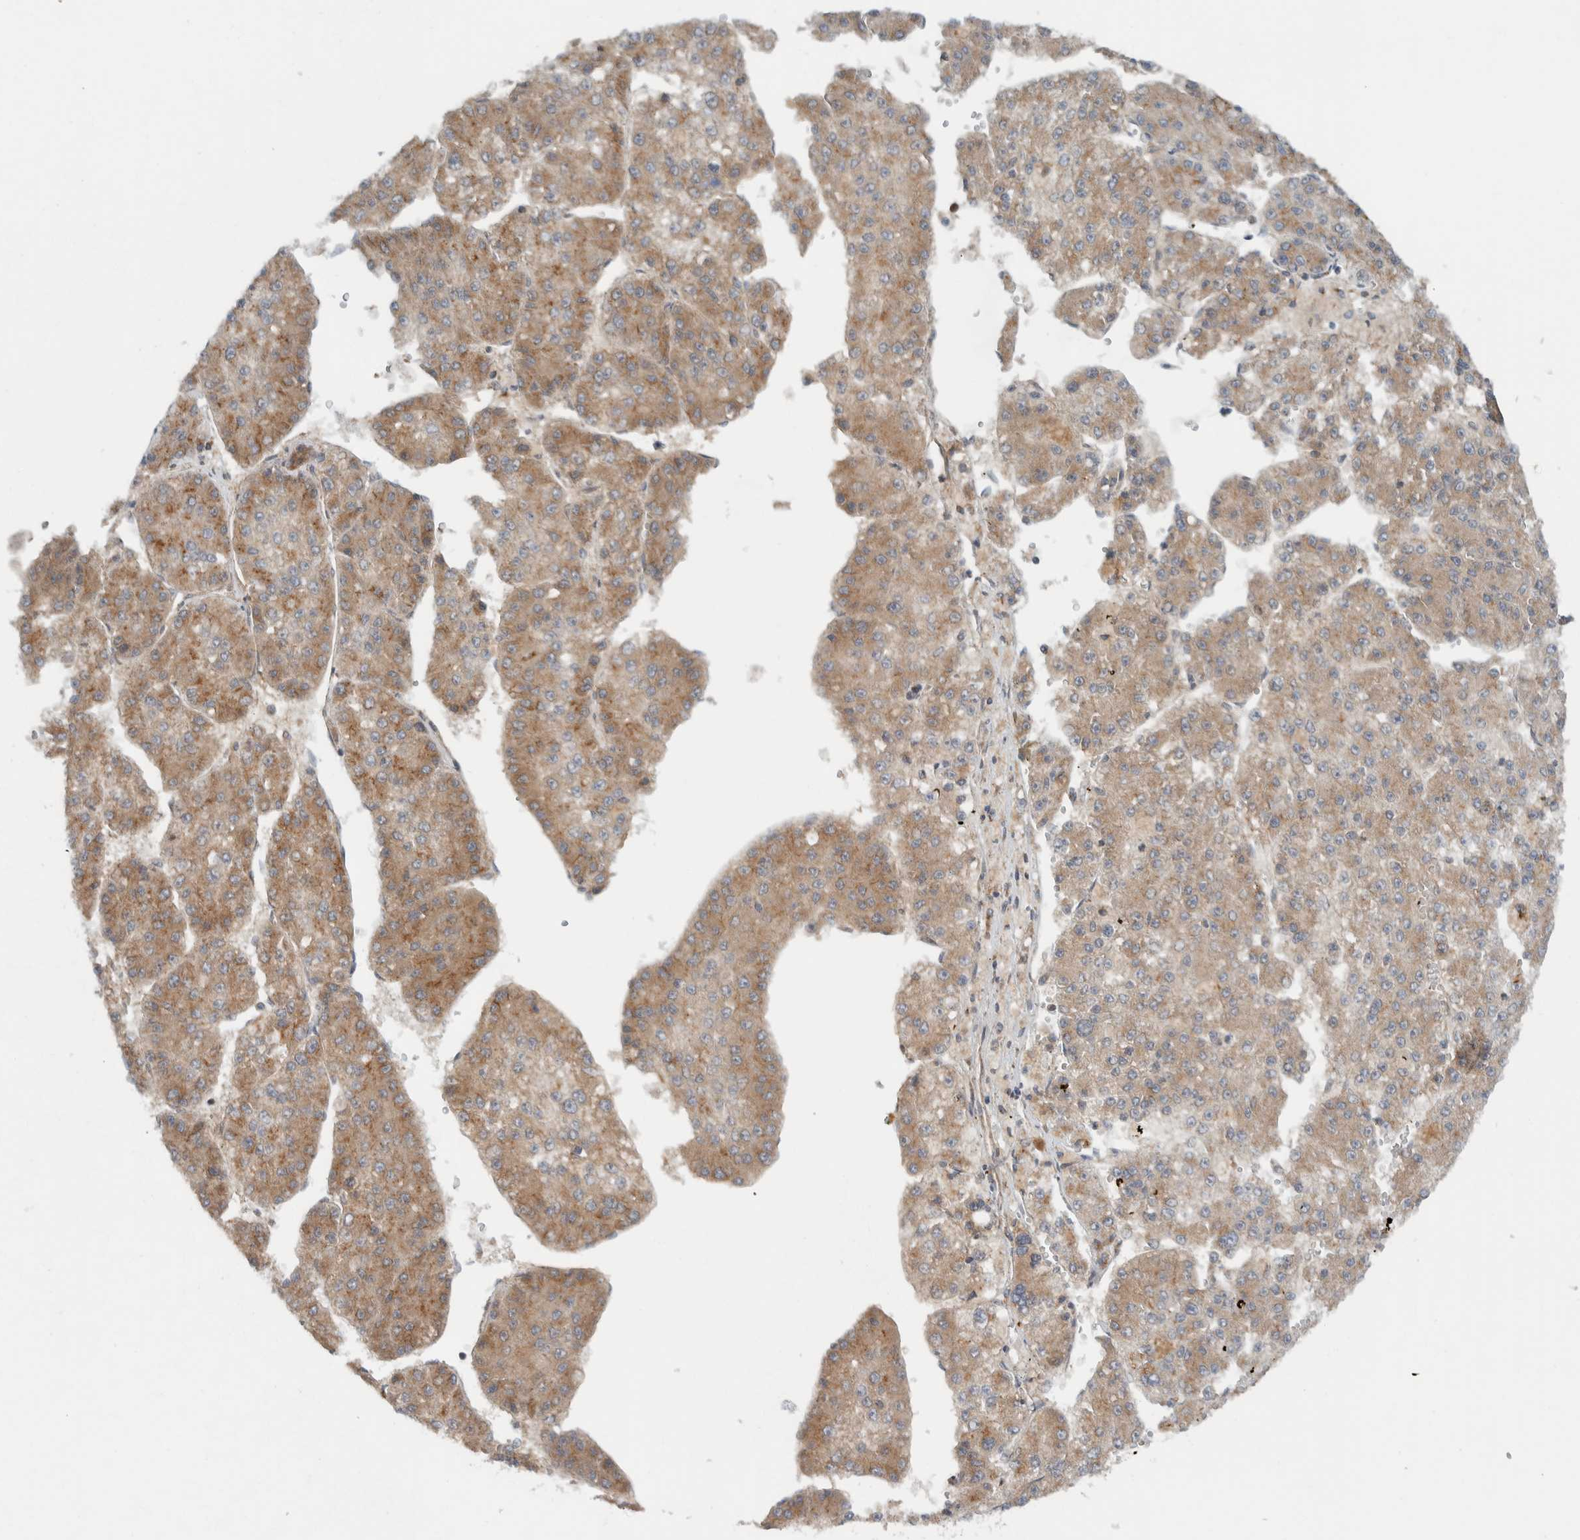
{"staining": {"intensity": "moderate", "quantity": ">75%", "location": "cytoplasmic/membranous"}, "tissue": "liver cancer", "cell_type": "Tumor cells", "image_type": "cancer", "snomed": [{"axis": "morphology", "description": "Carcinoma, Hepatocellular, NOS"}, {"axis": "topography", "description": "Liver"}], "caption": "Liver cancer tissue displays moderate cytoplasmic/membranous staining in about >75% of tumor cells The staining was performed using DAB (3,3'-diaminobenzidine), with brown indicating positive protein expression. Nuclei are stained blue with hematoxylin.", "gene": "KLHL6", "patient": {"sex": "female", "age": 73}}